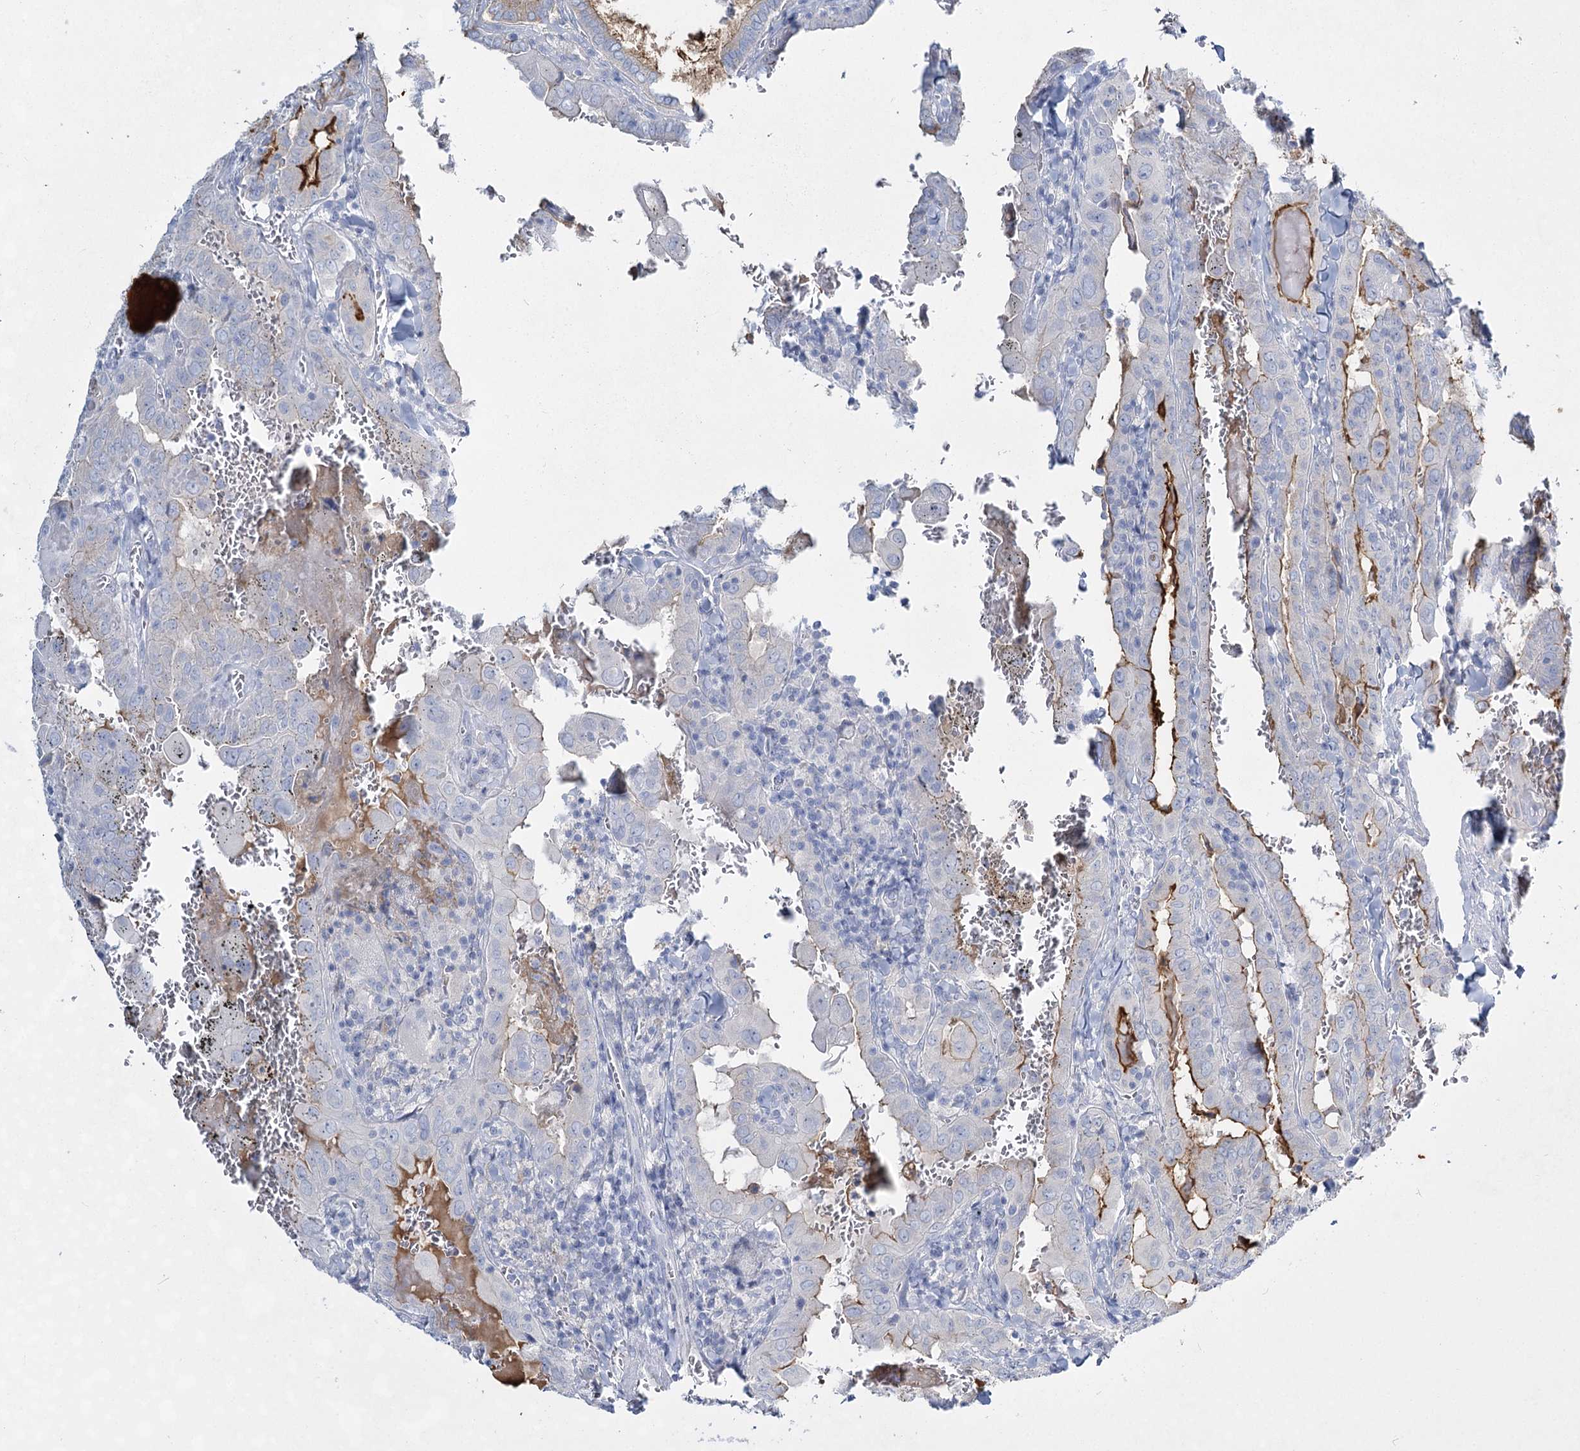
{"staining": {"intensity": "moderate", "quantity": "<25%", "location": "cytoplasmic/membranous"}, "tissue": "thyroid cancer", "cell_type": "Tumor cells", "image_type": "cancer", "snomed": [{"axis": "morphology", "description": "Papillary adenocarcinoma, NOS"}, {"axis": "topography", "description": "Thyroid gland"}], "caption": "DAB (3,3'-diaminobenzidine) immunohistochemical staining of thyroid cancer (papillary adenocarcinoma) shows moderate cytoplasmic/membranous protein positivity in about <25% of tumor cells. The protein of interest is stained brown, and the nuclei are stained in blue (DAB IHC with brightfield microscopy, high magnification).", "gene": "SLC17A2", "patient": {"sex": "female", "age": 72}}